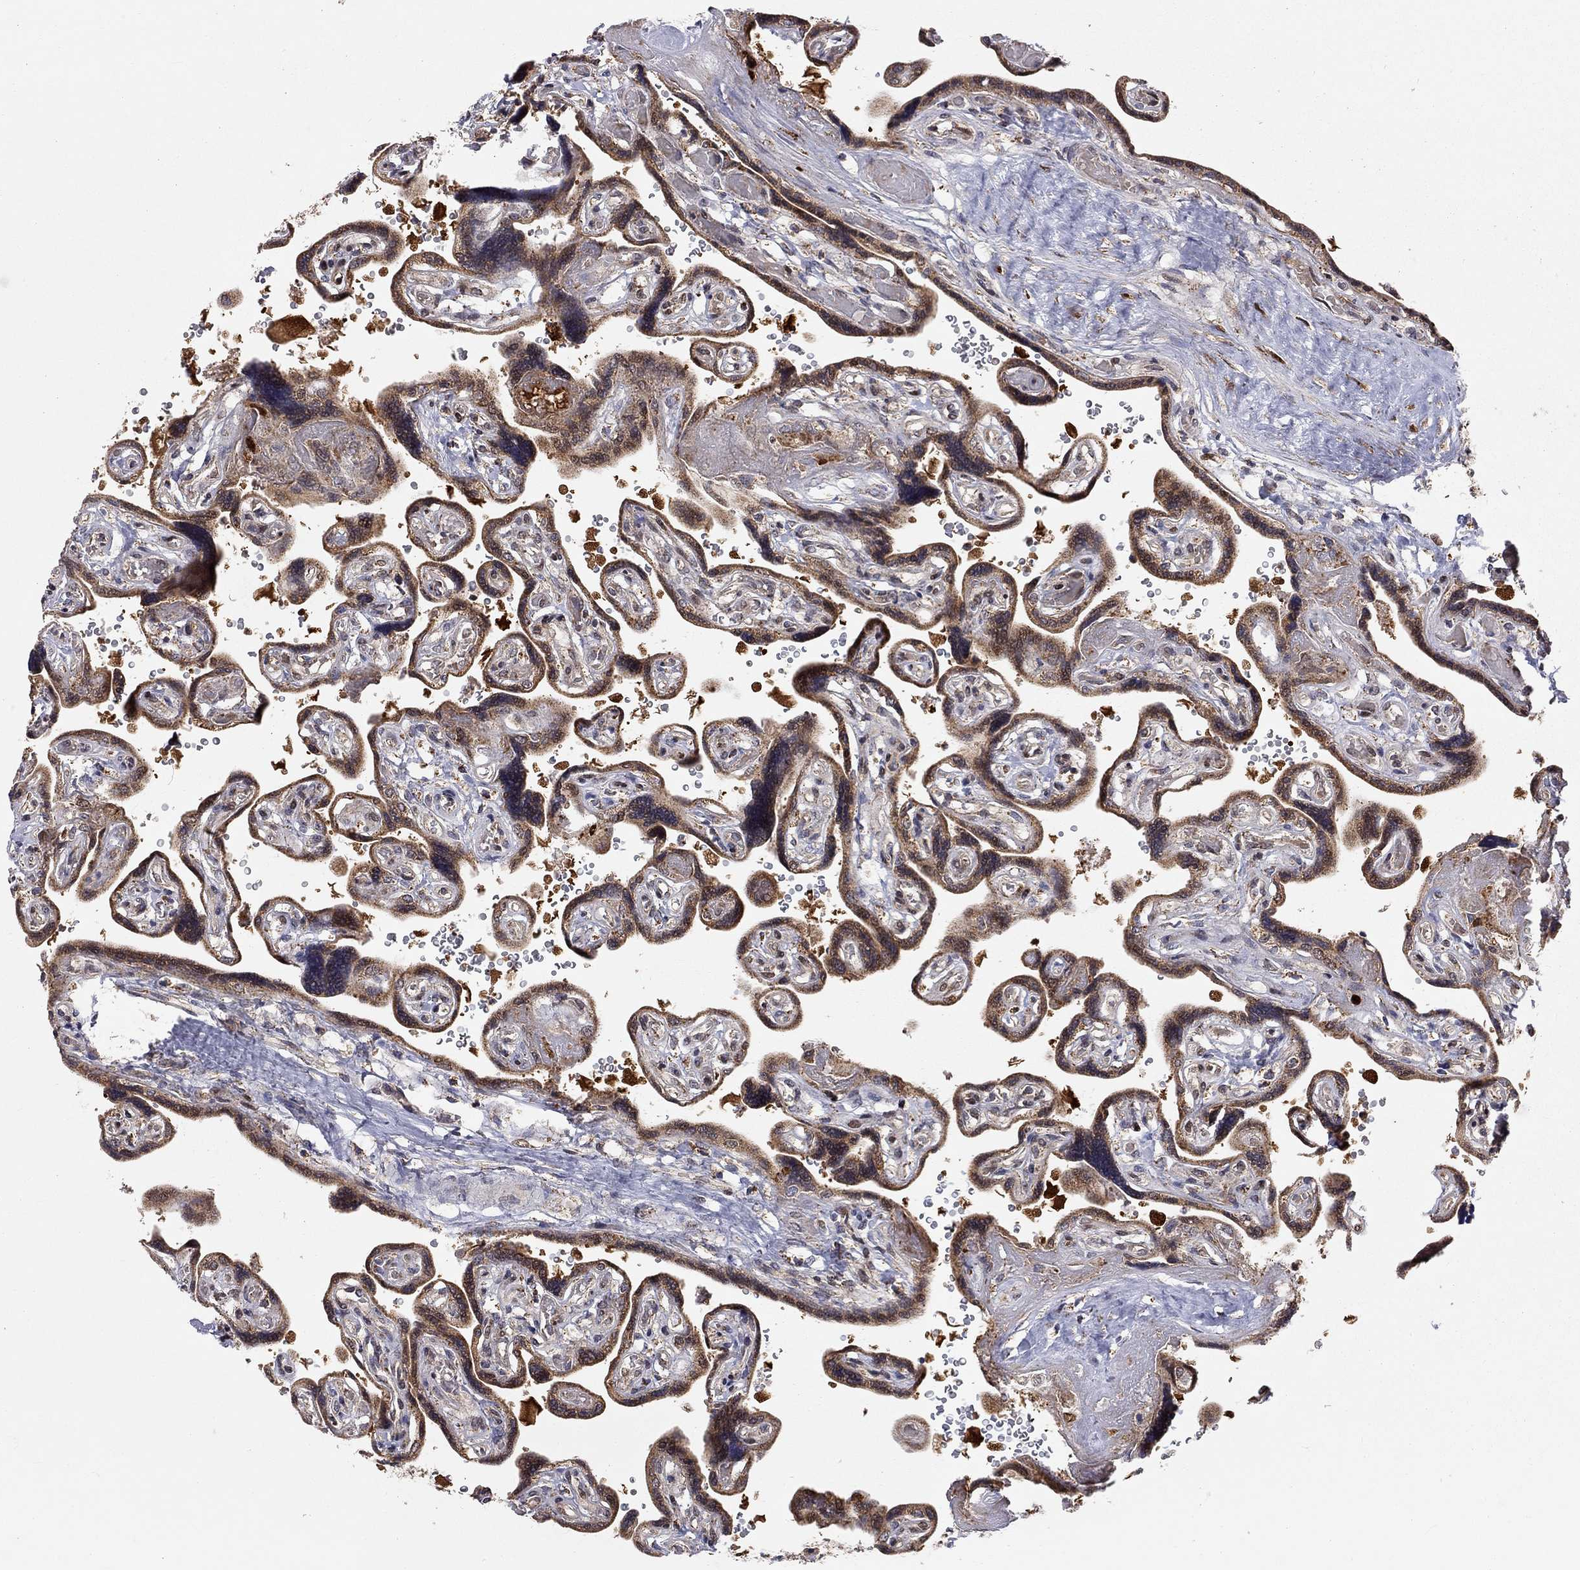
{"staining": {"intensity": "strong", "quantity": ">75%", "location": "nuclear"}, "tissue": "placenta", "cell_type": "Decidual cells", "image_type": "normal", "snomed": [{"axis": "morphology", "description": "Normal tissue, NOS"}, {"axis": "topography", "description": "Placenta"}], "caption": "Placenta stained with DAB immunohistochemistry displays high levels of strong nuclear positivity in approximately >75% of decidual cells.", "gene": "ELOB", "patient": {"sex": "female", "age": 32}}